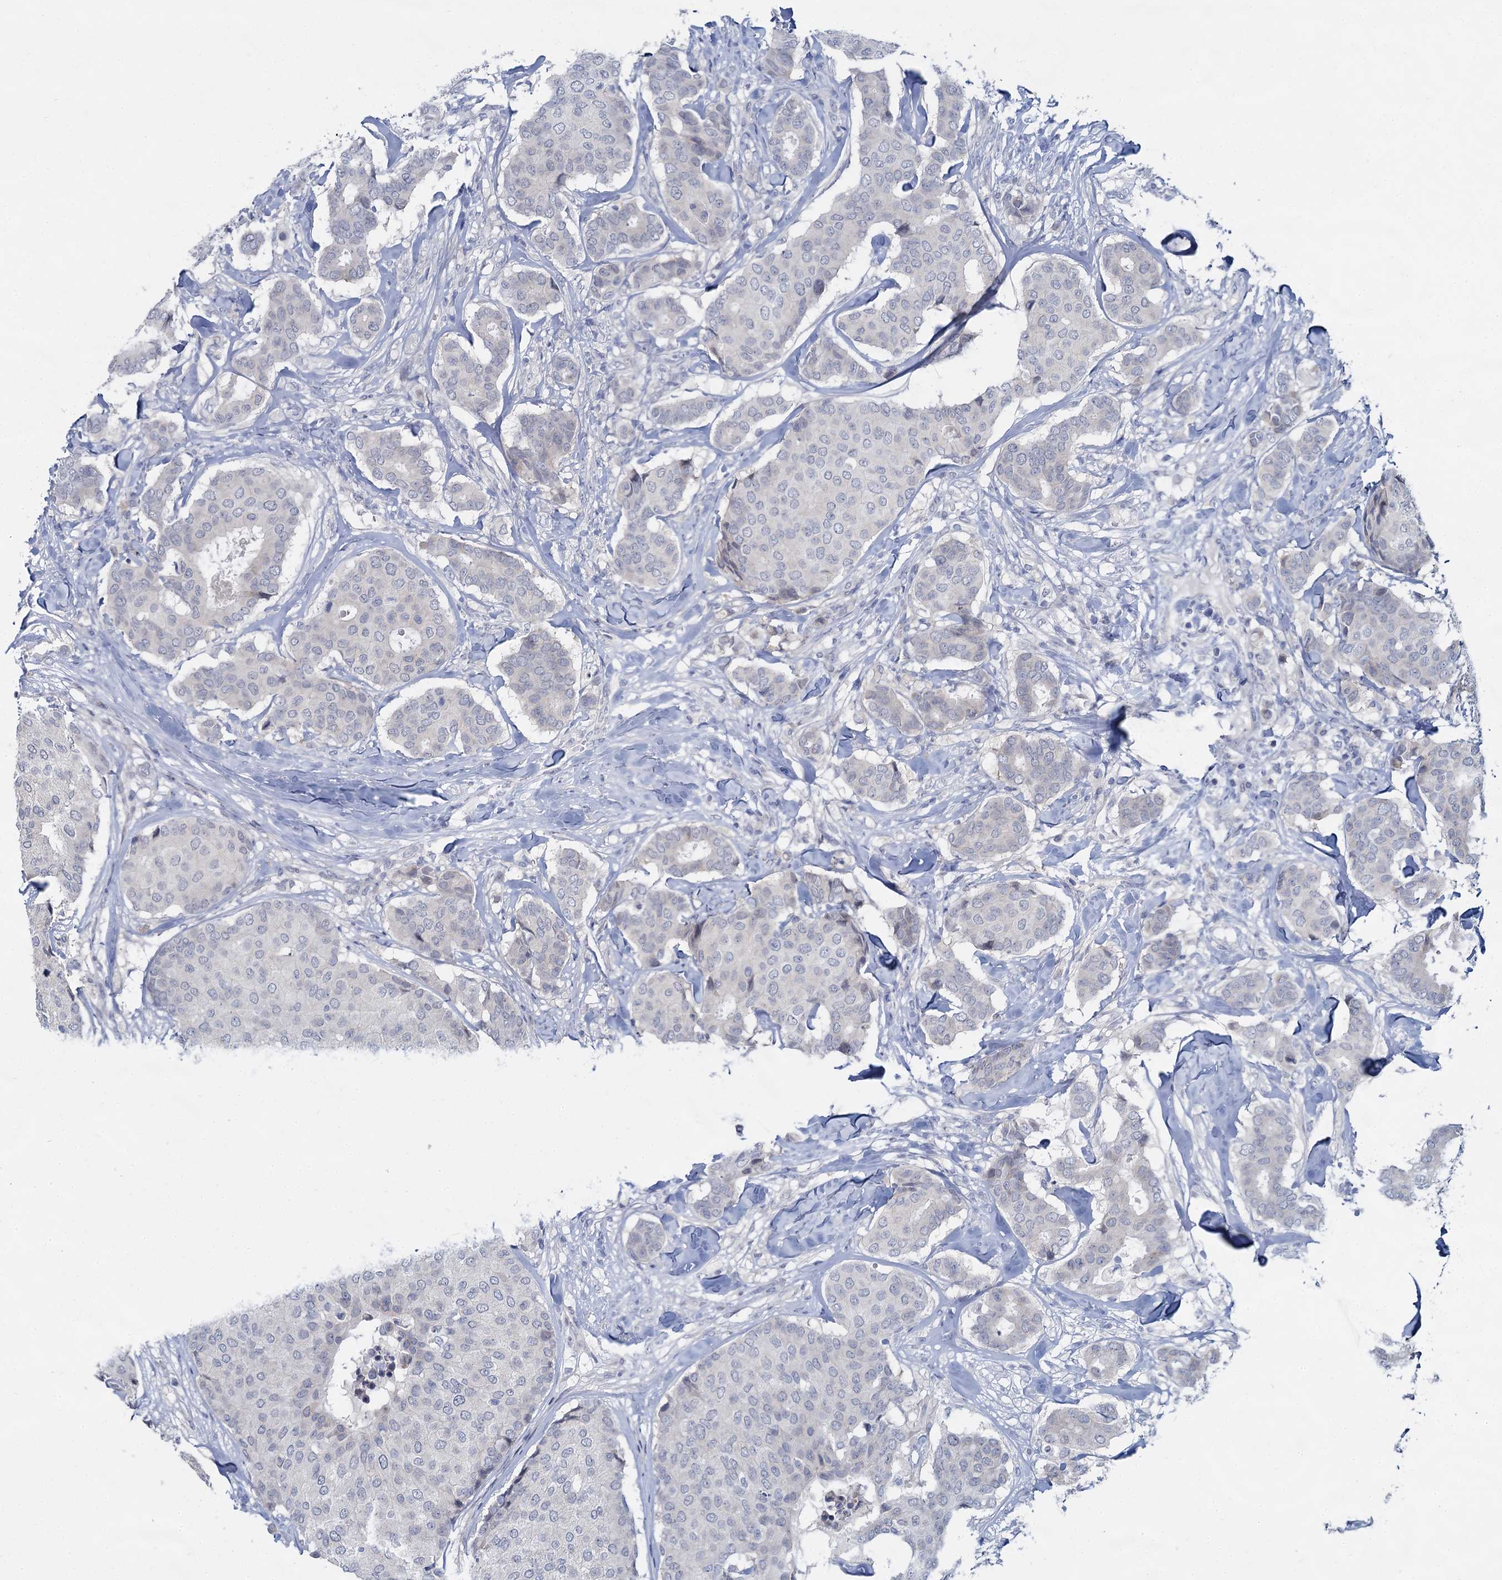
{"staining": {"intensity": "negative", "quantity": "none", "location": "none"}, "tissue": "breast cancer", "cell_type": "Tumor cells", "image_type": "cancer", "snomed": [{"axis": "morphology", "description": "Duct carcinoma"}, {"axis": "topography", "description": "Breast"}], "caption": "Human breast cancer stained for a protein using immunohistochemistry (IHC) shows no positivity in tumor cells.", "gene": "ACRBP", "patient": {"sex": "female", "age": 75}}